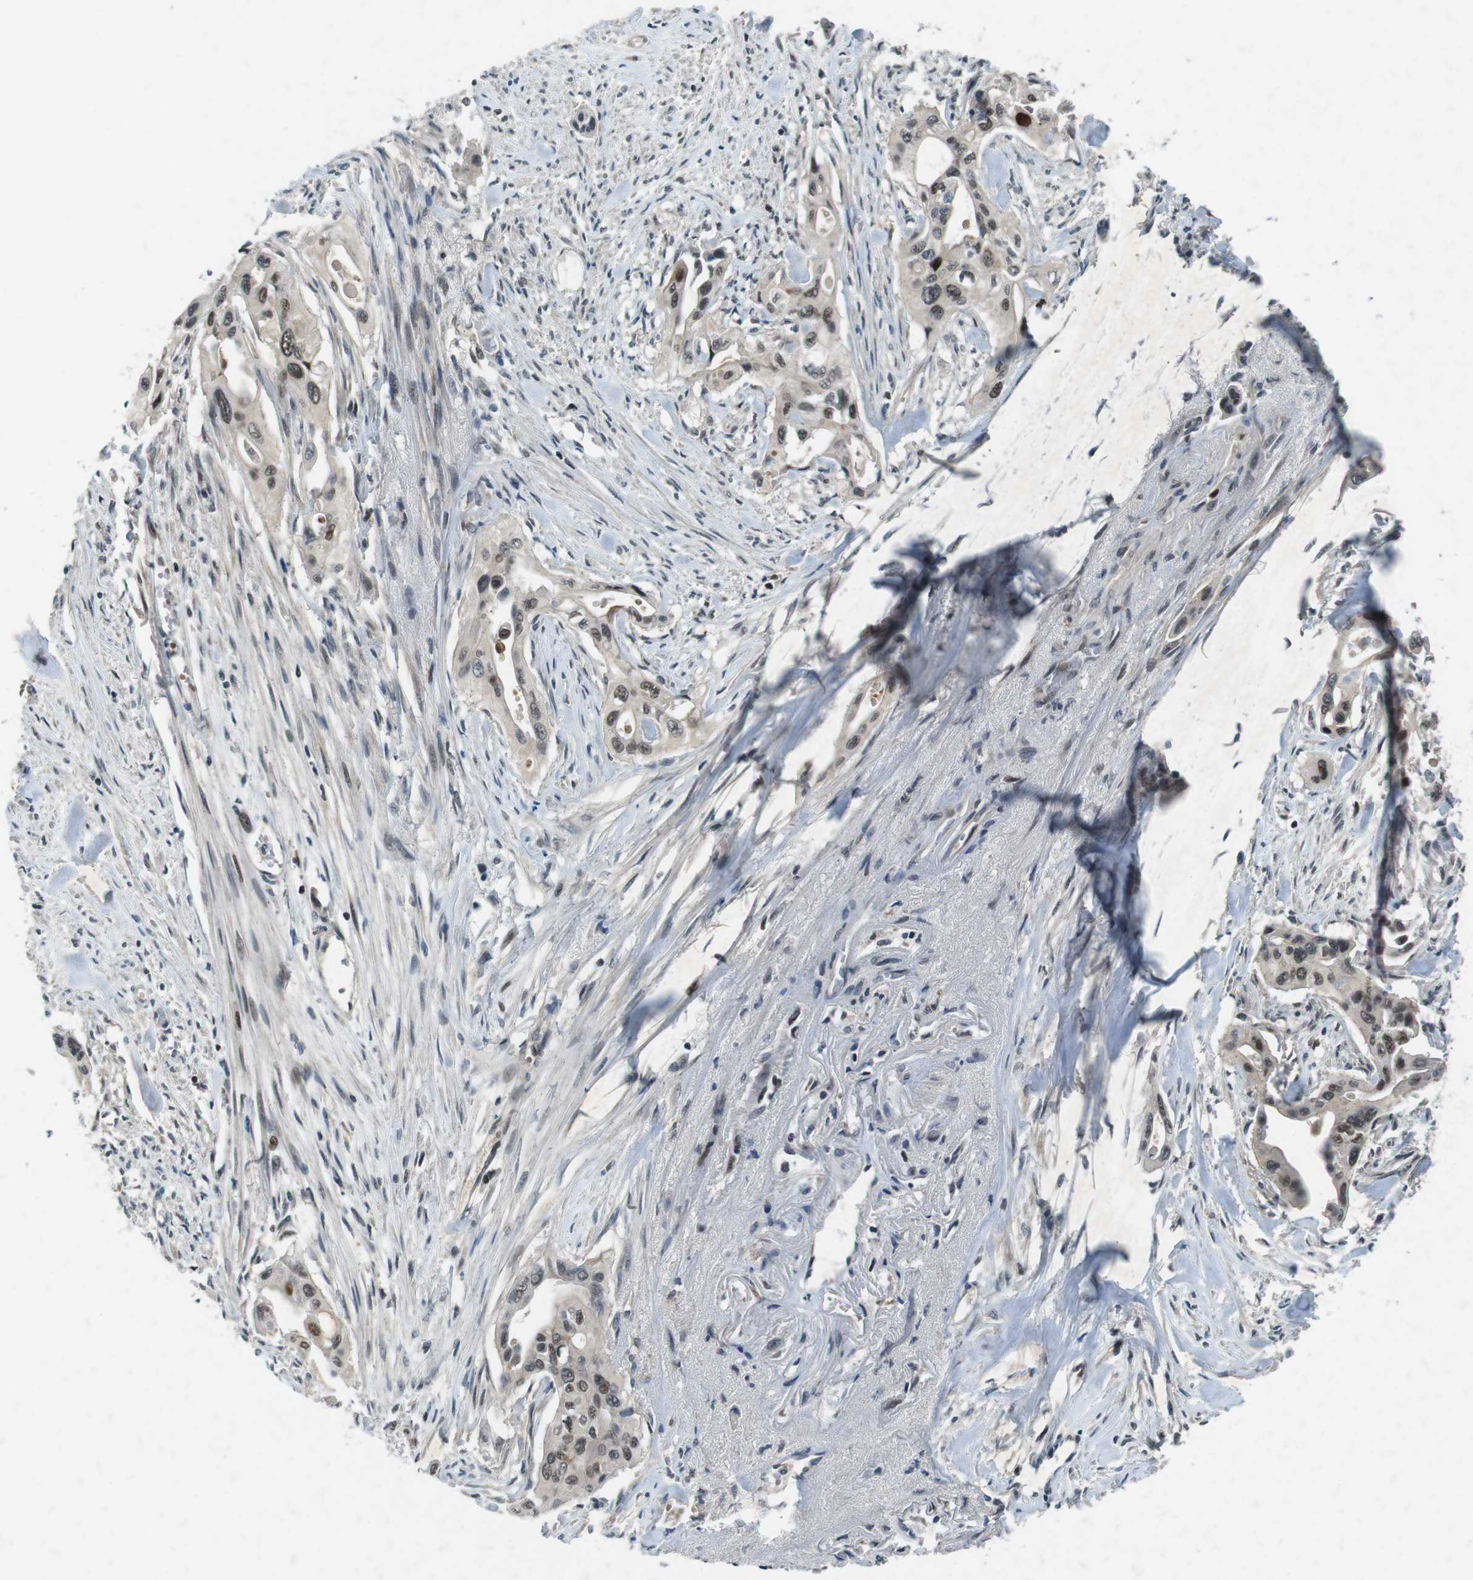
{"staining": {"intensity": "moderate", "quantity": ">75%", "location": "nuclear"}, "tissue": "pancreatic cancer", "cell_type": "Tumor cells", "image_type": "cancer", "snomed": [{"axis": "morphology", "description": "Adenocarcinoma, NOS"}, {"axis": "topography", "description": "Pancreas"}], "caption": "A brown stain highlights moderate nuclear expression of a protein in human pancreatic adenocarcinoma tumor cells.", "gene": "MAPKAPK5", "patient": {"sex": "male", "age": 77}}